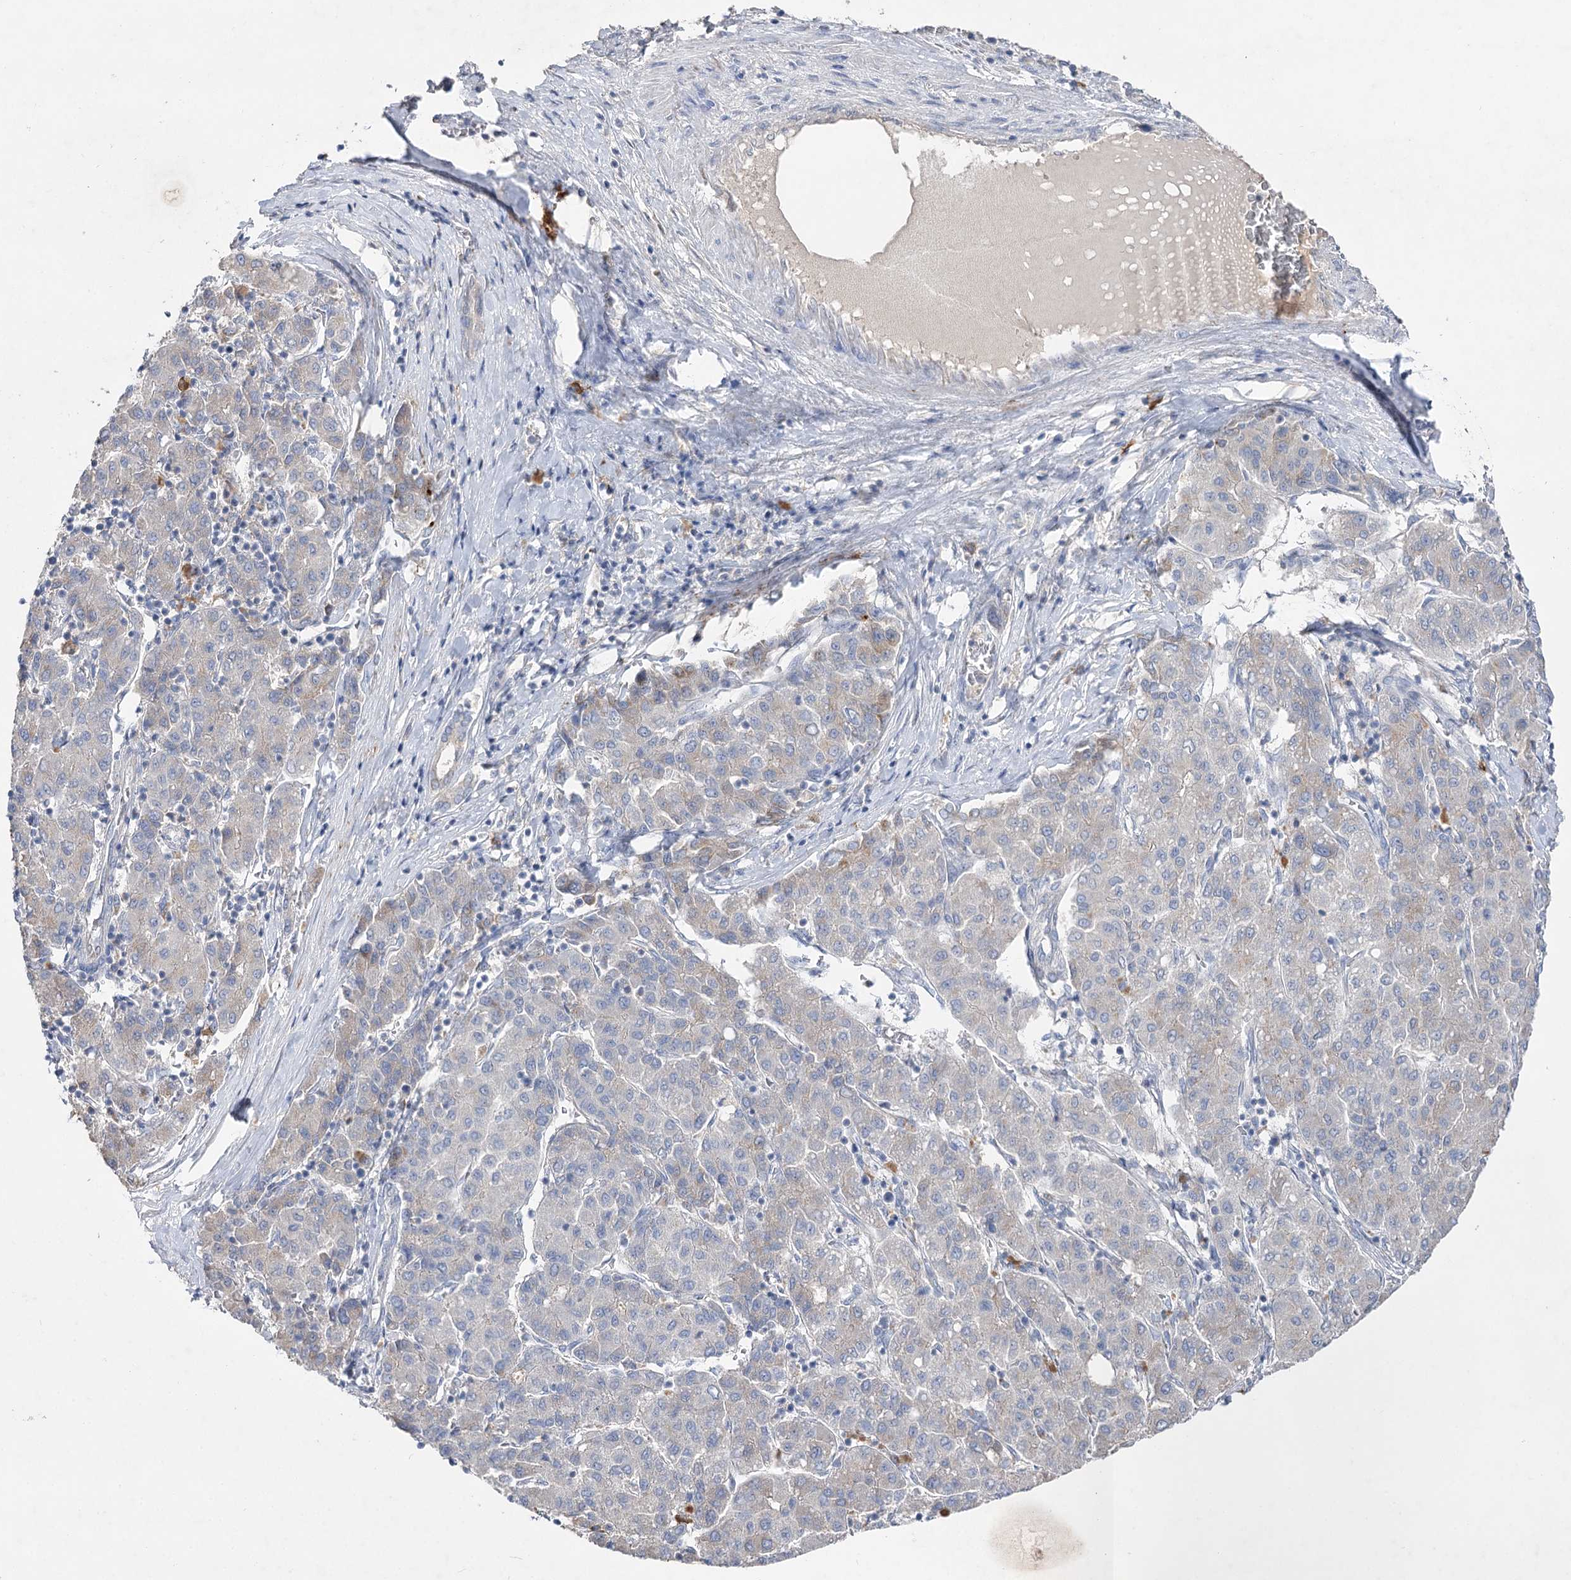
{"staining": {"intensity": "negative", "quantity": "none", "location": "none"}, "tissue": "liver cancer", "cell_type": "Tumor cells", "image_type": "cancer", "snomed": [{"axis": "morphology", "description": "Carcinoma, Hepatocellular, NOS"}, {"axis": "topography", "description": "Liver"}], "caption": "Human hepatocellular carcinoma (liver) stained for a protein using immunohistochemistry (IHC) shows no positivity in tumor cells.", "gene": "IL1RAP", "patient": {"sex": "male", "age": 65}}